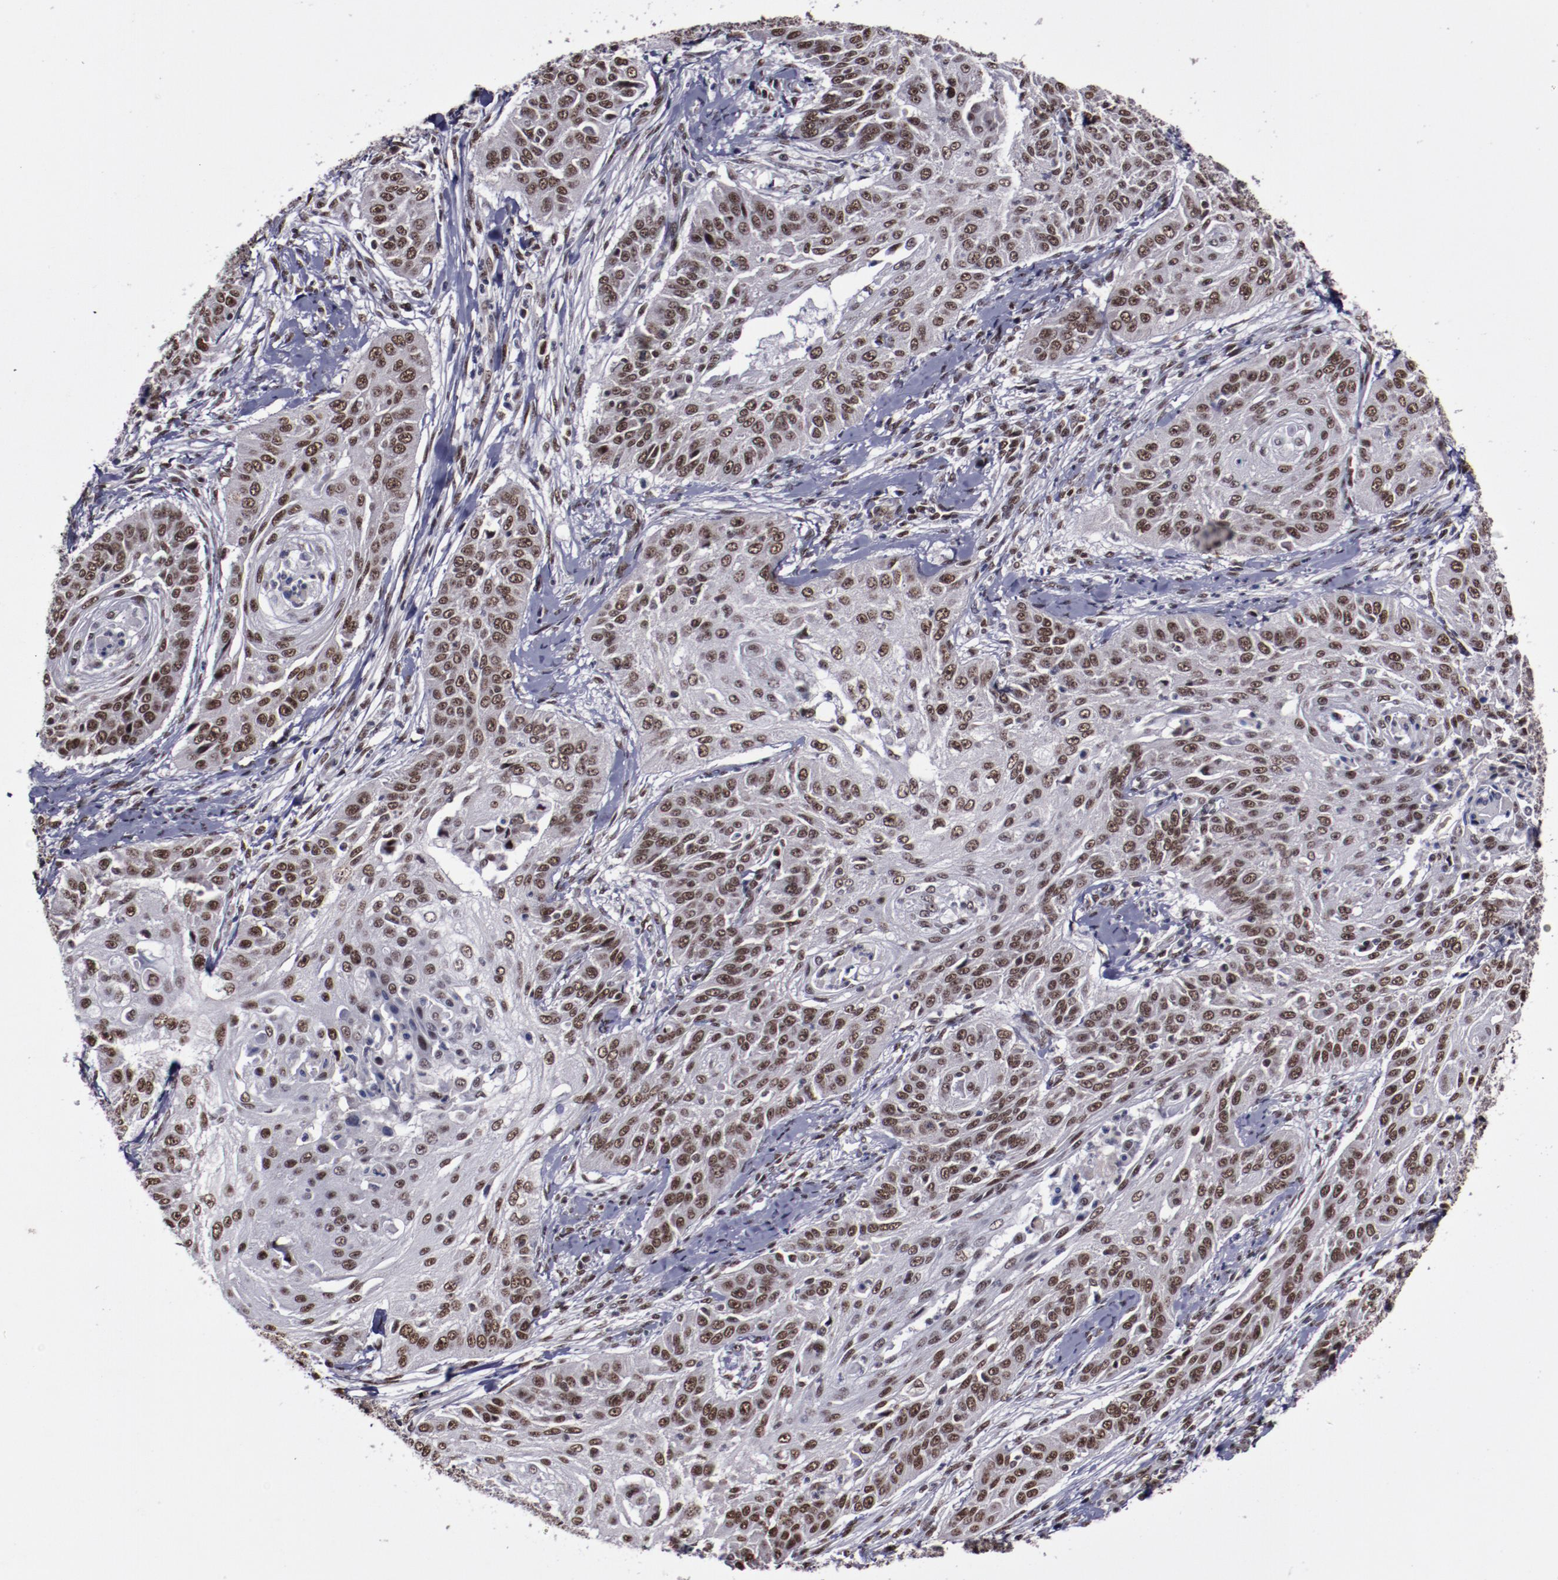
{"staining": {"intensity": "moderate", "quantity": ">75%", "location": "nuclear"}, "tissue": "cervical cancer", "cell_type": "Tumor cells", "image_type": "cancer", "snomed": [{"axis": "morphology", "description": "Squamous cell carcinoma, NOS"}, {"axis": "topography", "description": "Cervix"}], "caption": "Human cervical cancer stained for a protein (brown) shows moderate nuclear positive expression in approximately >75% of tumor cells.", "gene": "ERH", "patient": {"sex": "female", "age": 64}}